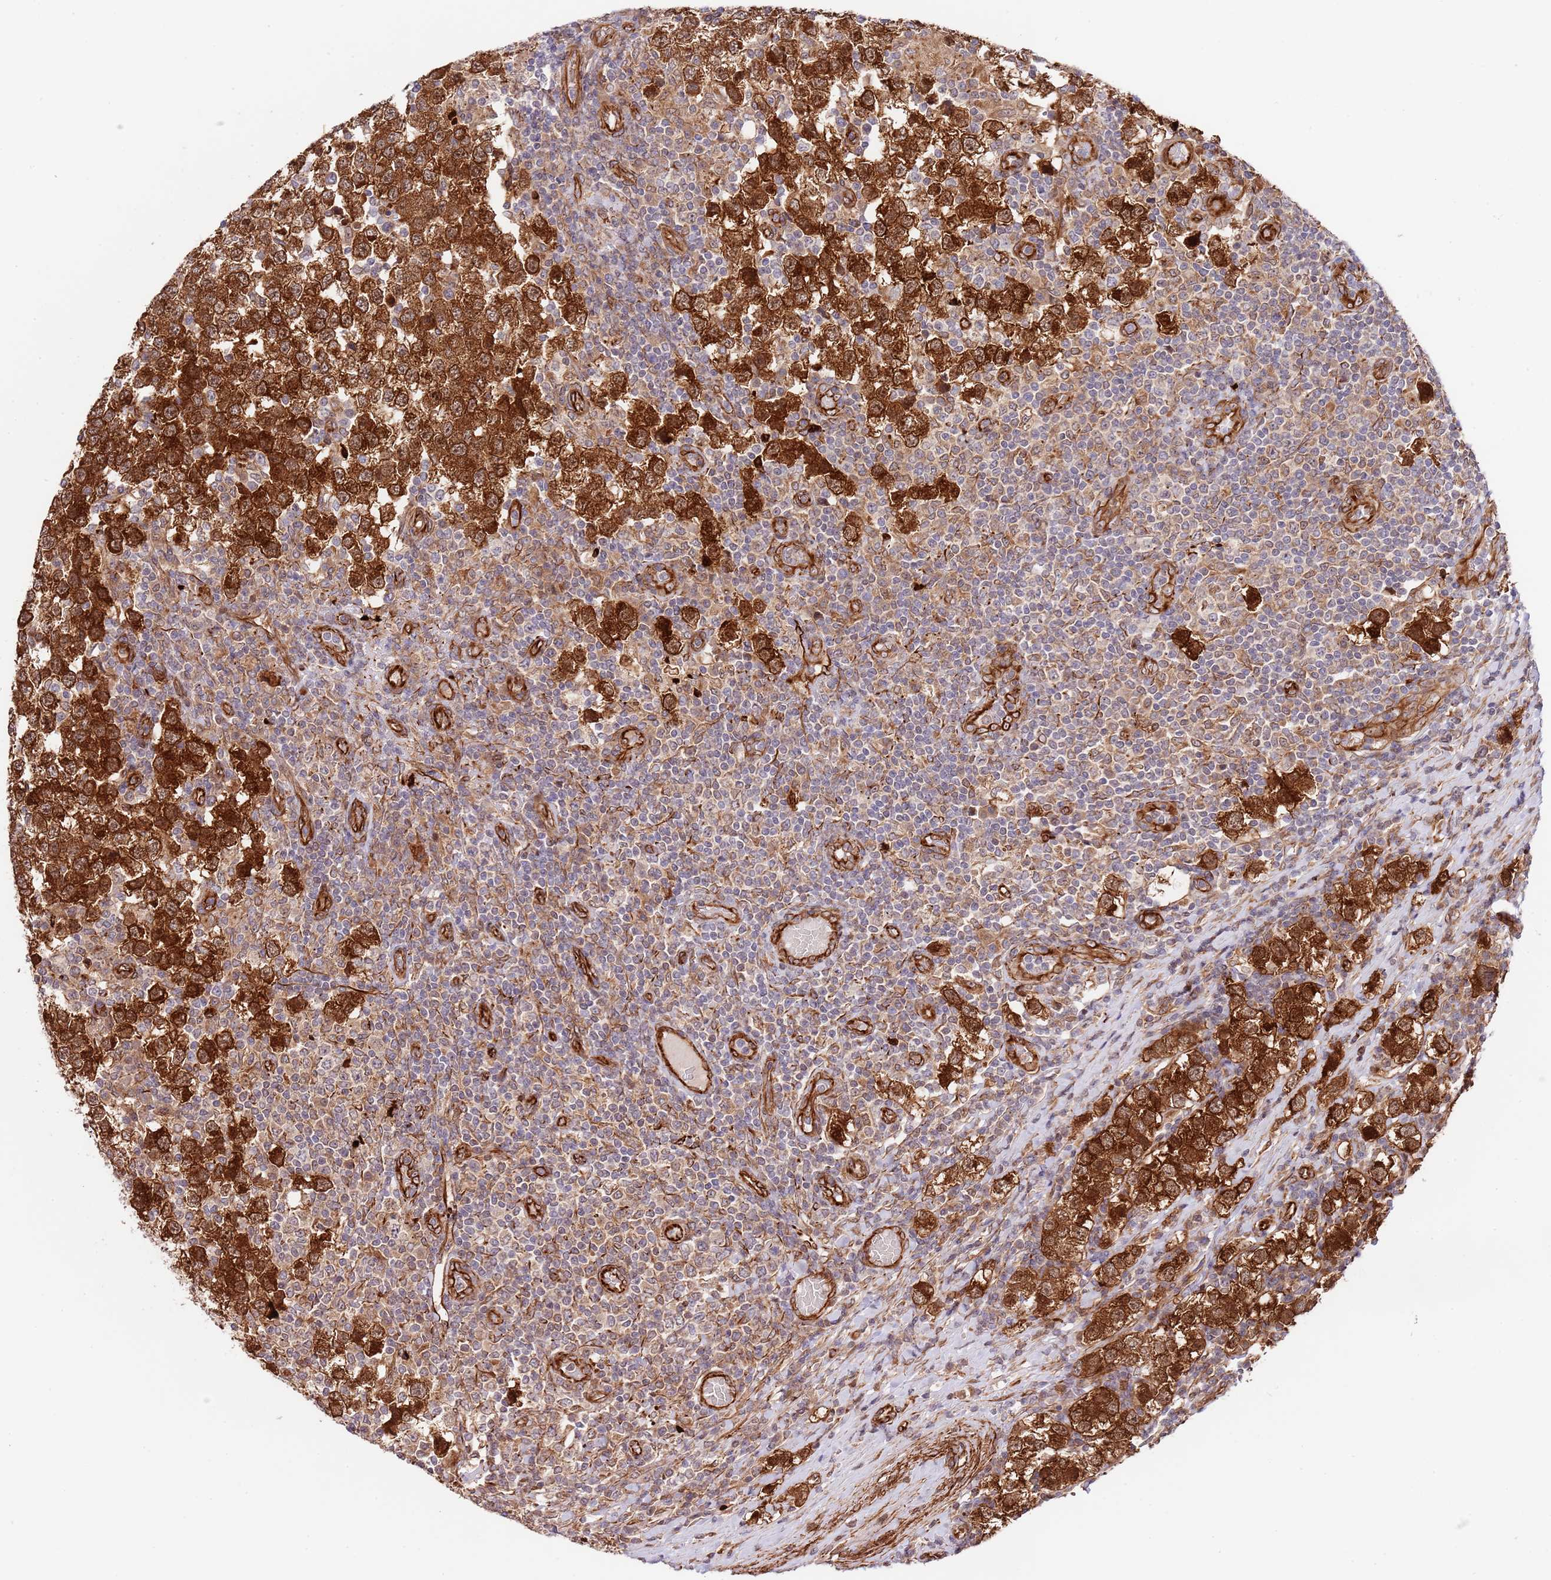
{"staining": {"intensity": "strong", "quantity": ">75%", "location": "cytoplasmic/membranous"}, "tissue": "testis cancer", "cell_type": "Tumor cells", "image_type": "cancer", "snomed": [{"axis": "morphology", "description": "Seminoma, NOS"}, {"axis": "topography", "description": "Testis"}], "caption": "IHC of testis seminoma reveals high levels of strong cytoplasmic/membranous positivity in approximately >75% of tumor cells. The staining was performed using DAB, with brown indicating positive protein expression. Nuclei are stained blue with hematoxylin.", "gene": "NEK3", "patient": {"sex": "male", "age": 34}}